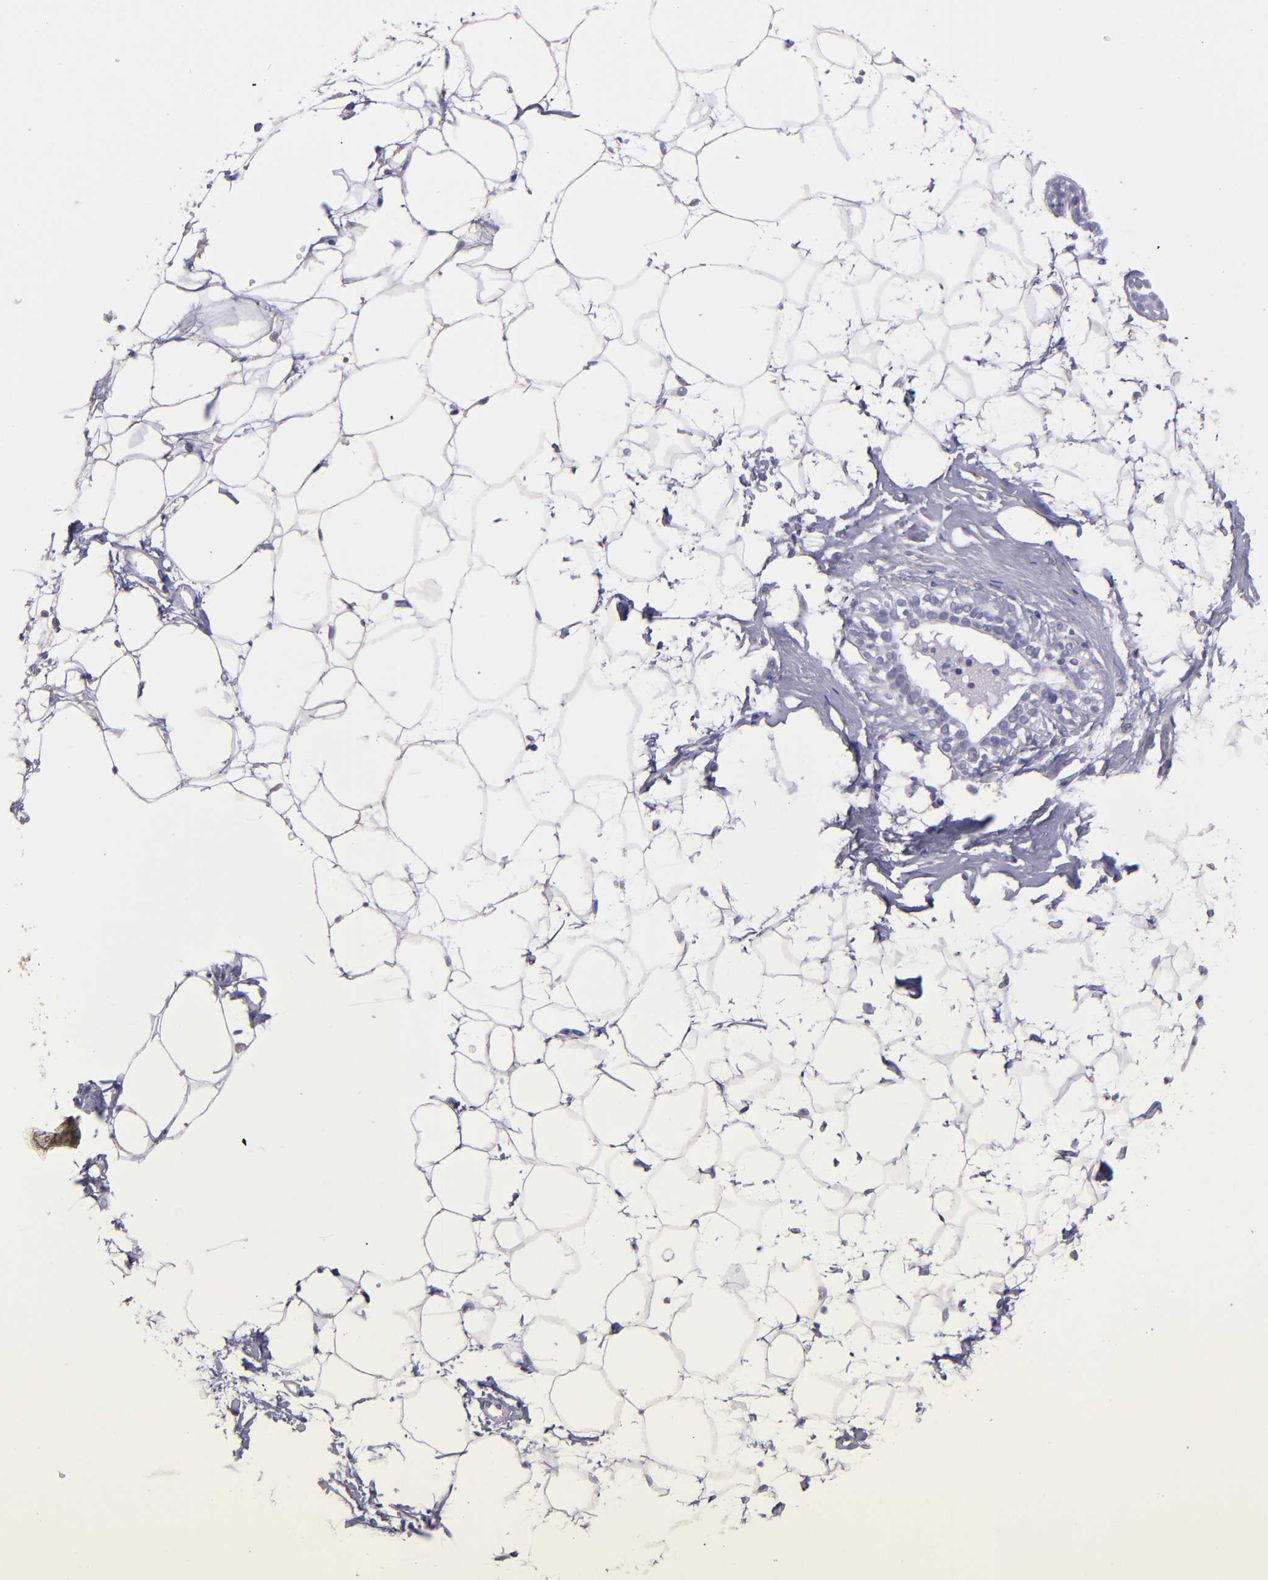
{"staining": {"intensity": "negative", "quantity": "none", "location": "none"}, "tissue": "adipose tissue", "cell_type": "Adipocytes", "image_type": "normal", "snomed": [{"axis": "morphology", "description": "Normal tissue, NOS"}, {"axis": "topography", "description": "Breast"}], "caption": "Adipocytes show no significant protein staining in normal adipose tissue. Nuclei are stained in blue.", "gene": "TG", "patient": {"sex": "female", "age": 22}}